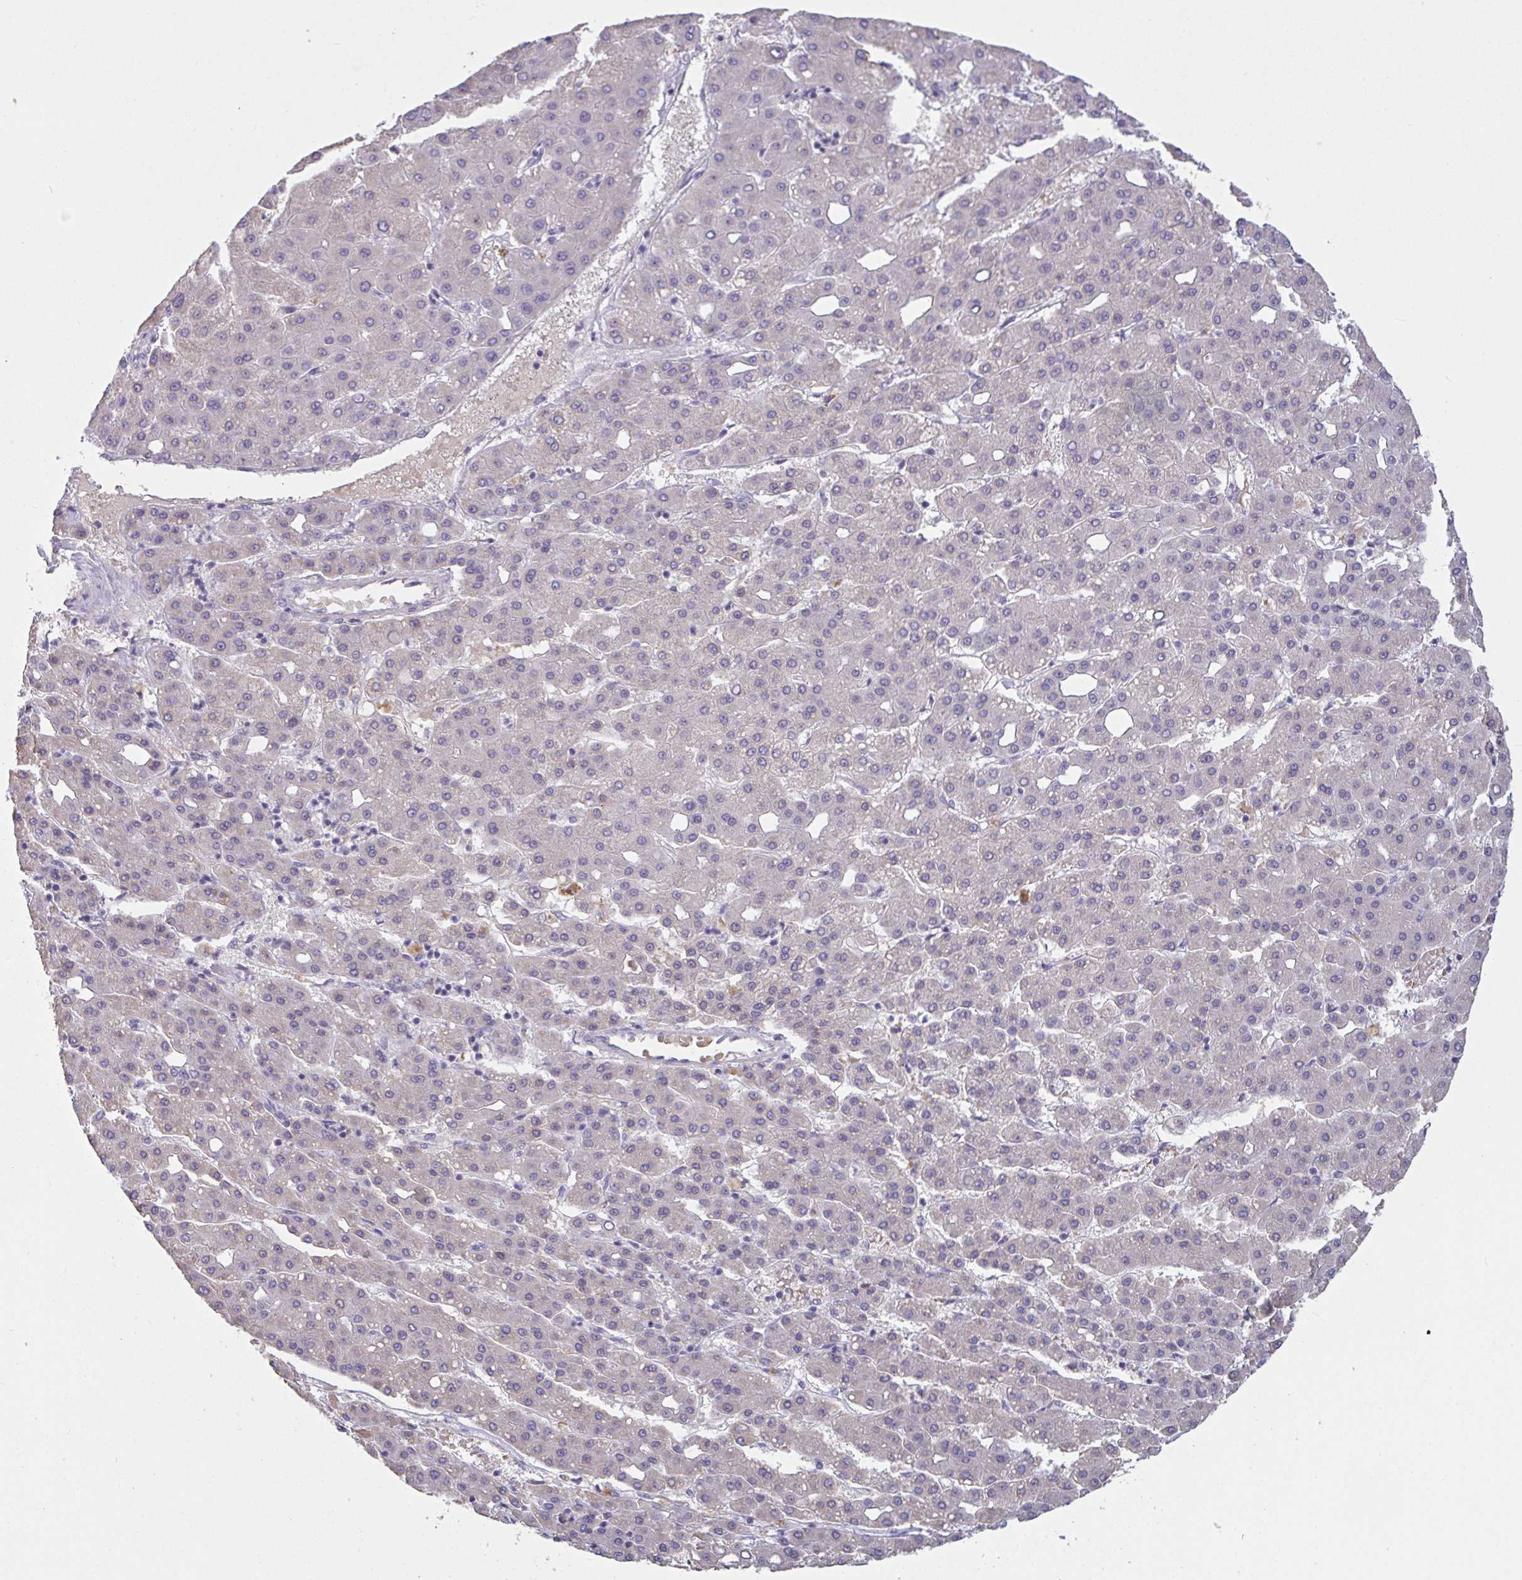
{"staining": {"intensity": "negative", "quantity": "none", "location": "none"}, "tissue": "liver cancer", "cell_type": "Tumor cells", "image_type": "cancer", "snomed": [{"axis": "morphology", "description": "Carcinoma, Hepatocellular, NOS"}, {"axis": "topography", "description": "Liver"}], "caption": "IHC image of liver cancer (hepatocellular carcinoma) stained for a protein (brown), which reveals no positivity in tumor cells.", "gene": "MYC", "patient": {"sex": "male", "age": 65}}